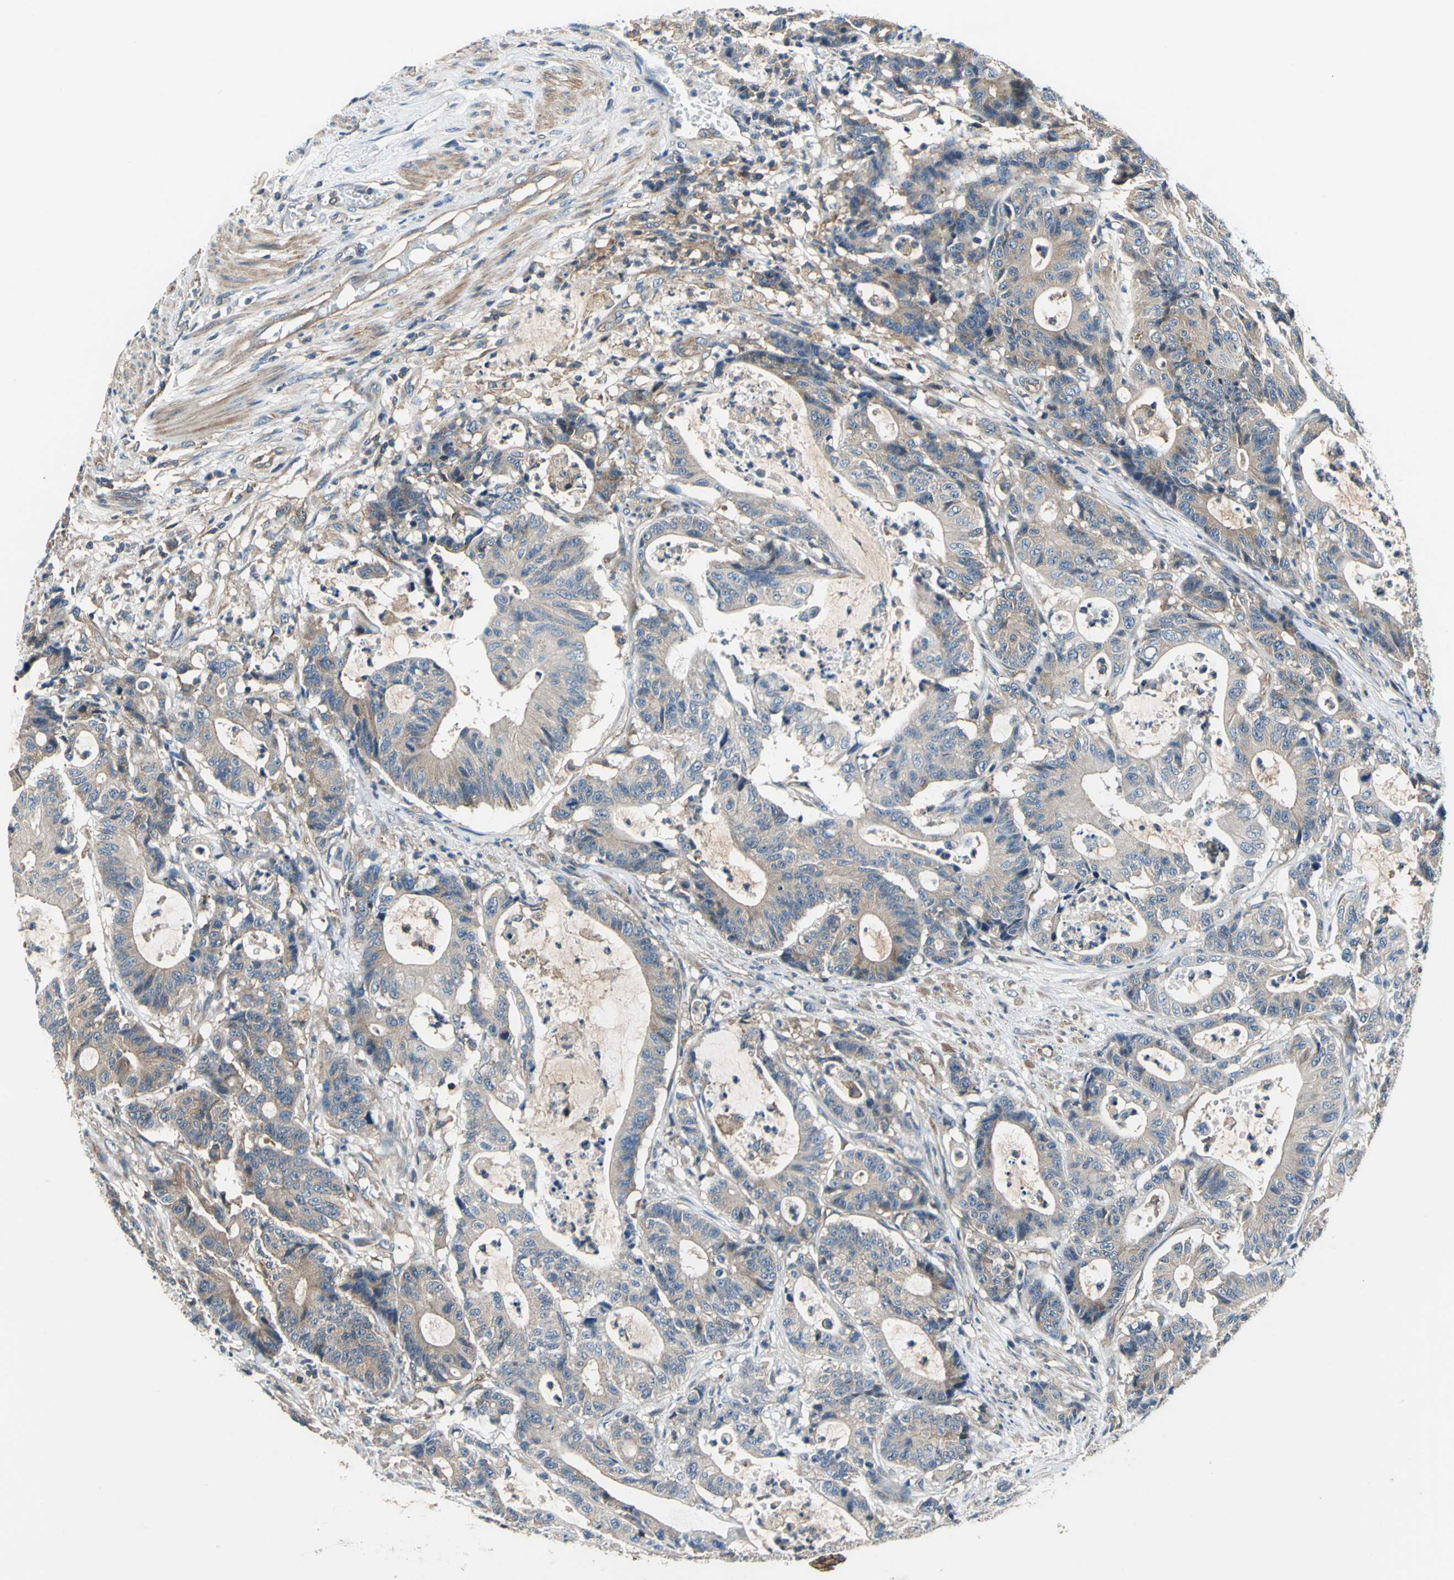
{"staining": {"intensity": "weak", "quantity": ">75%", "location": "cytoplasmic/membranous"}, "tissue": "colorectal cancer", "cell_type": "Tumor cells", "image_type": "cancer", "snomed": [{"axis": "morphology", "description": "Adenocarcinoma, NOS"}, {"axis": "topography", "description": "Colon"}], "caption": "Human colorectal cancer stained for a protein (brown) displays weak cytoplasmic/membranous positive staining in approximately >75% of tumor cells.", "gene": "DDX3Y", "patient": {"sex": "female", "age": 84}}